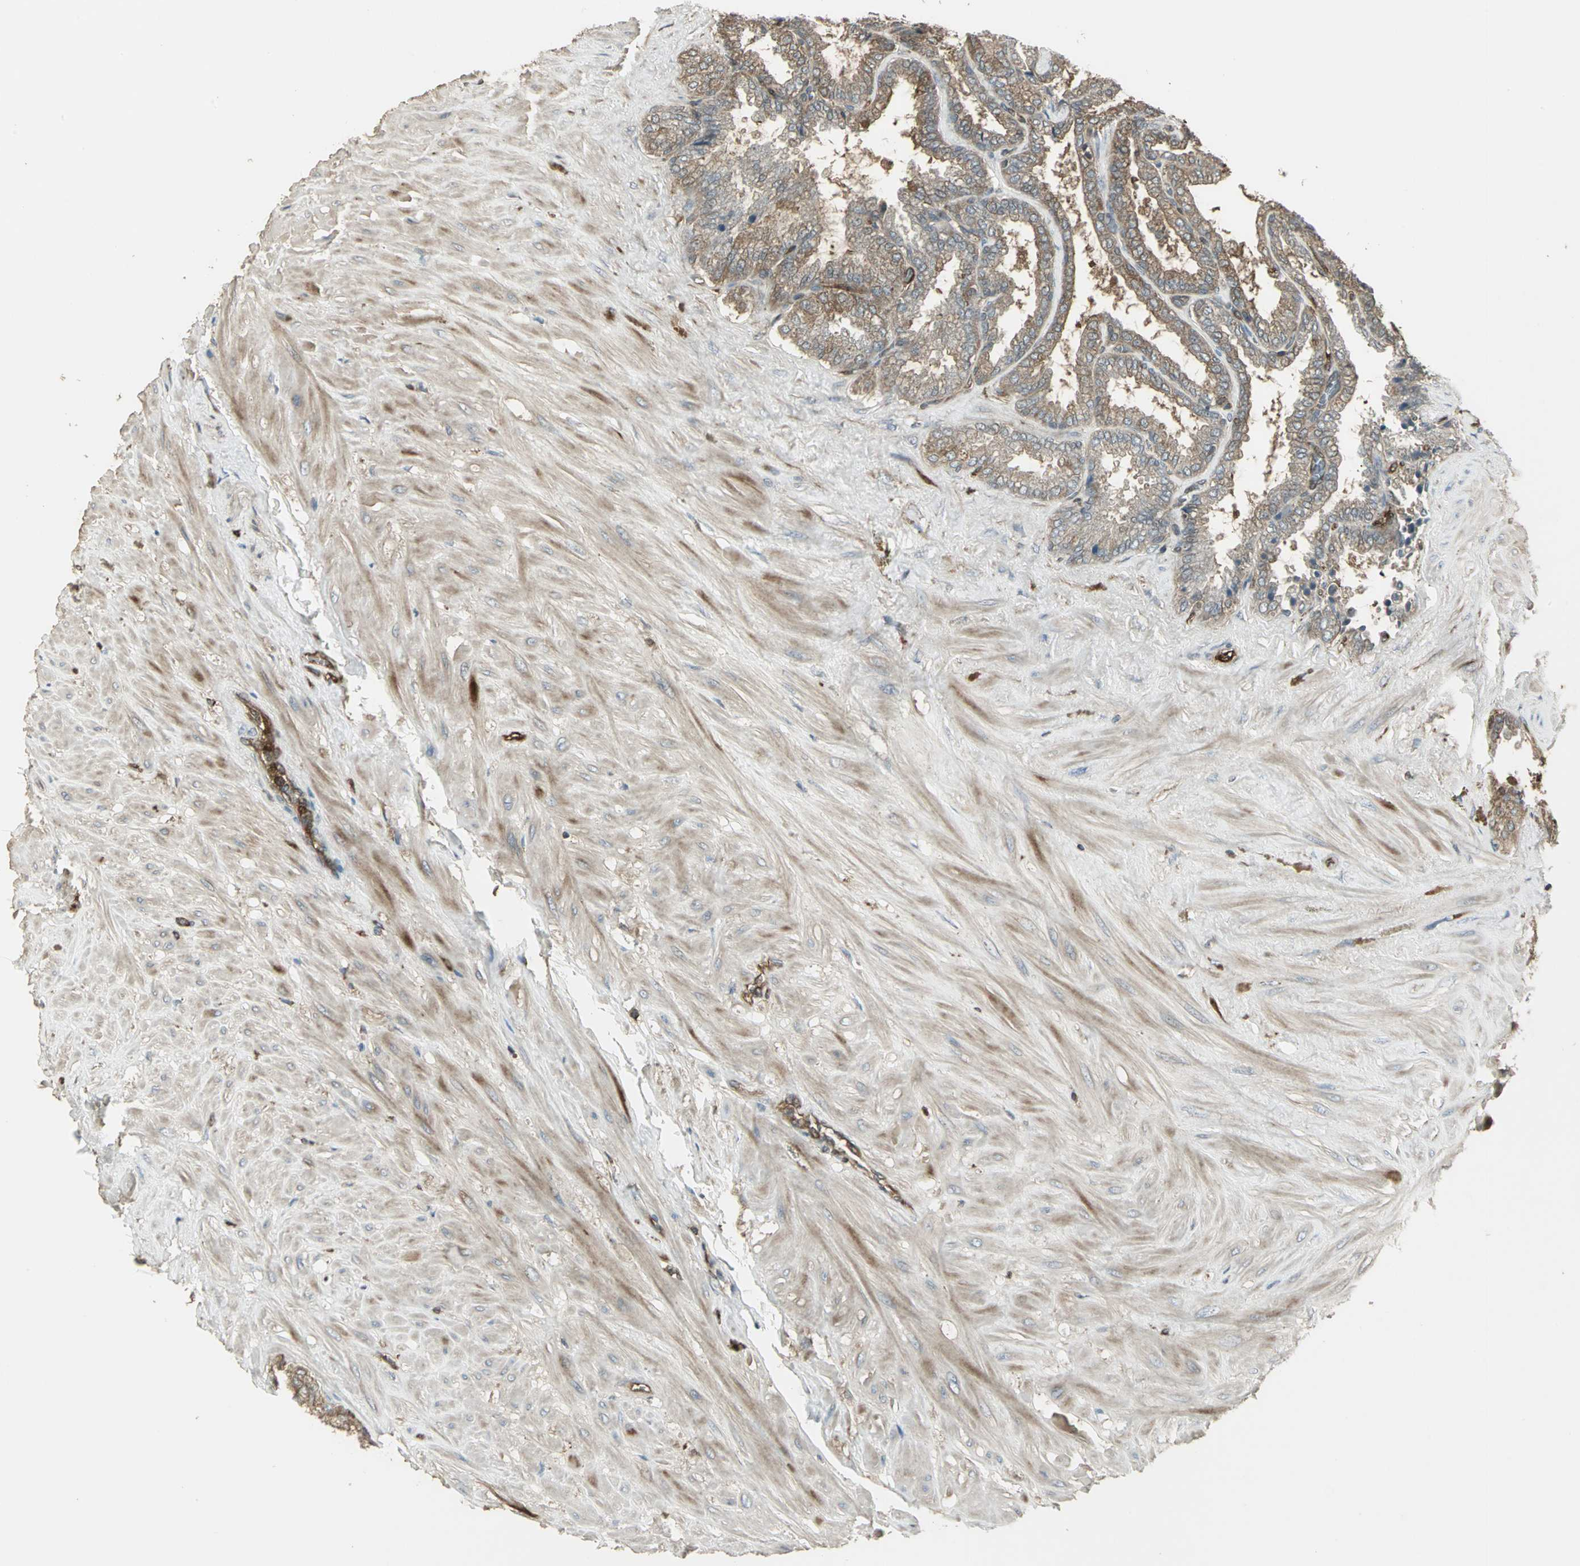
{"staining": {"intensity": "moderate", "quantity": ">75%", "location": "cytoplasmic/membranous"}, "tissue": "seminal vesicle", "cell_type": "Glandular cells", "image_type": "normal", "snomed": [{"axis": "morphology", "description": "Normal tissue, NOS"}, {"axis": "topography", "description": "Seminal veicle"}], "caption": "Protein staining reveals moderate cytoplasmic/membranous staining in about >75% of glandular cells in normal seminal vesicle.", "gene": "PRXL2B", "patient": {"sex": "male", "age": 46}}